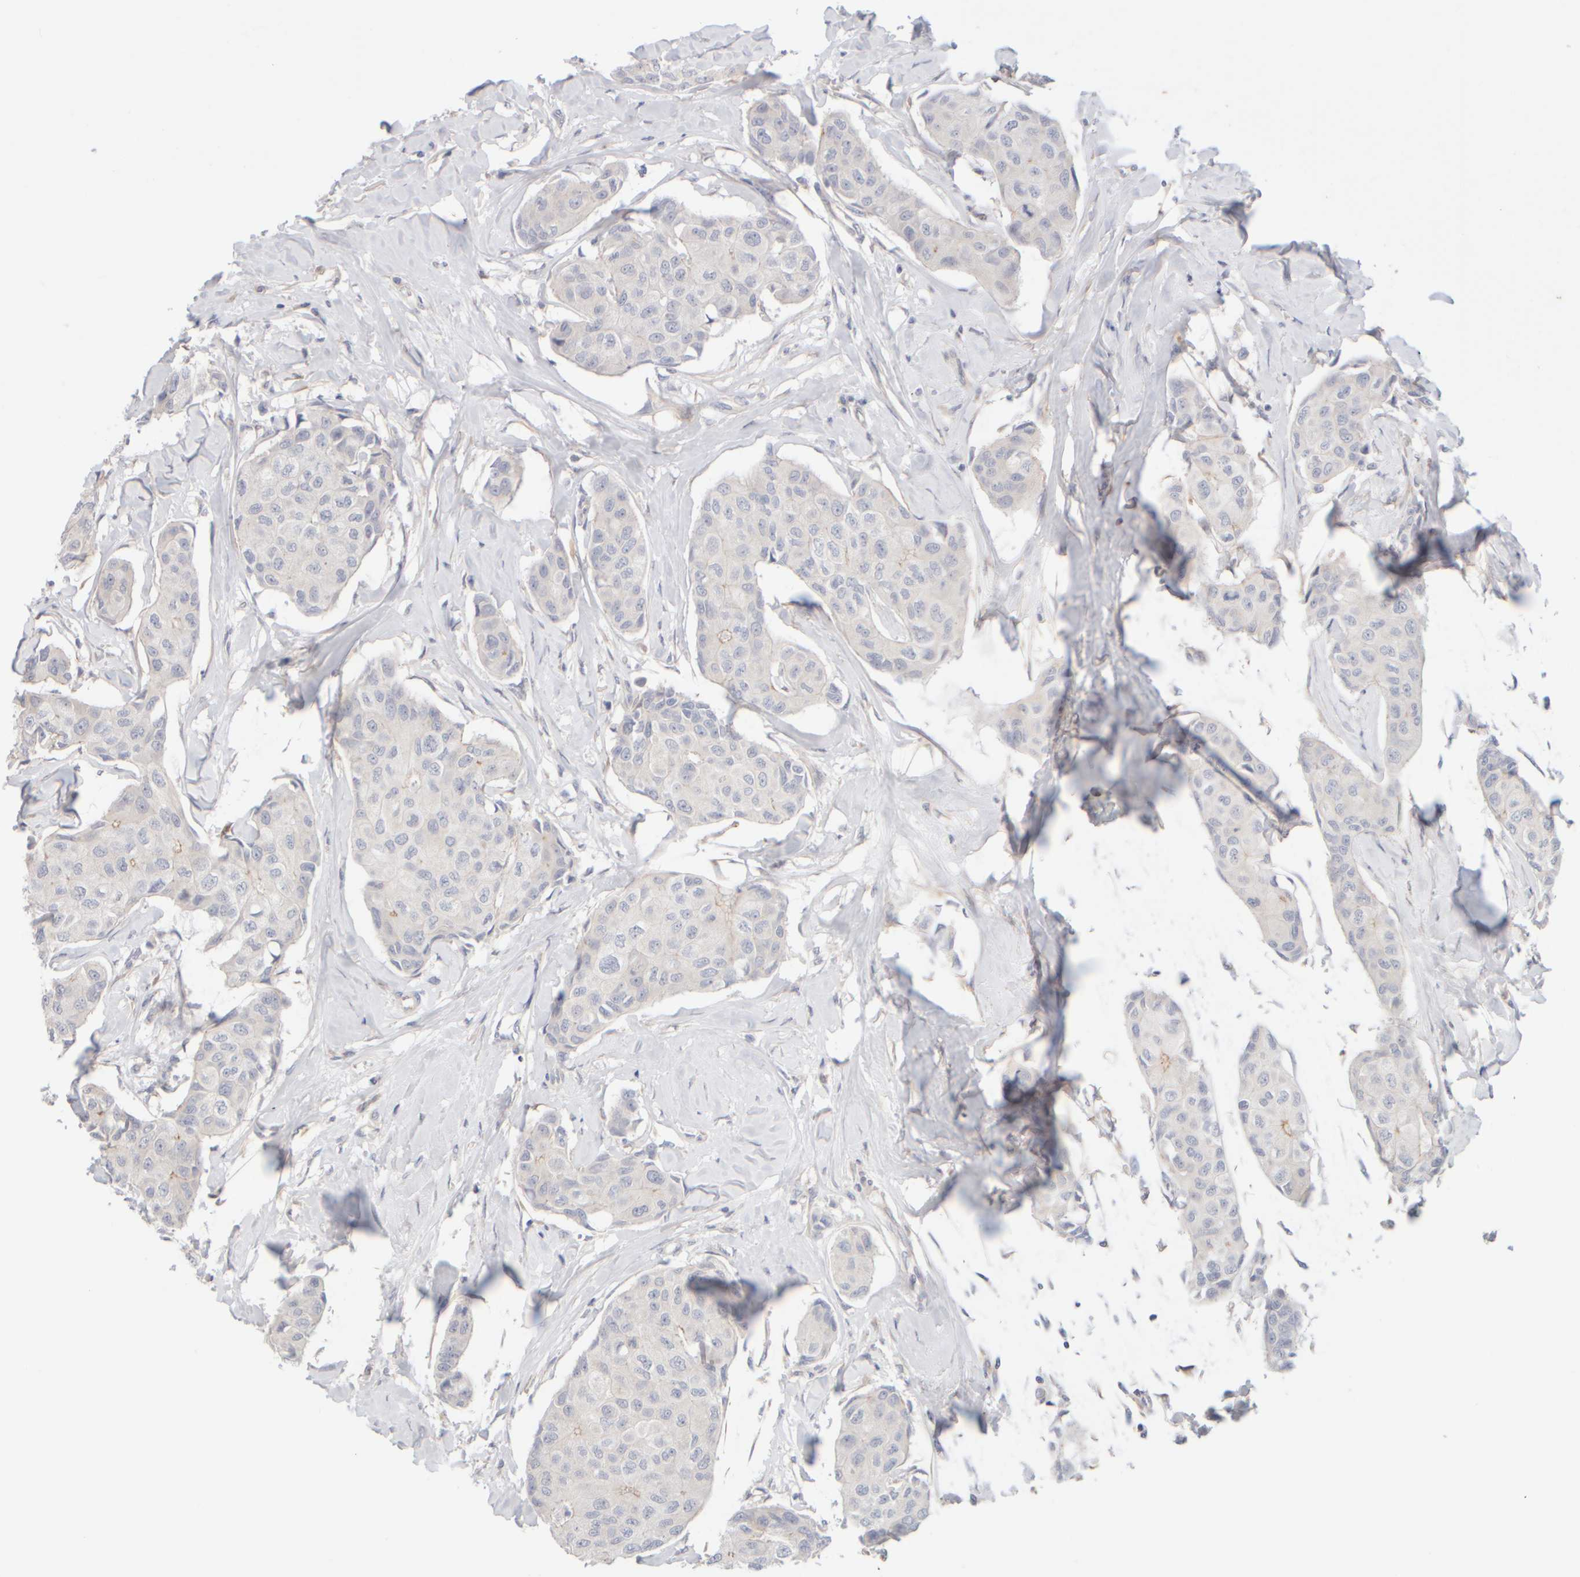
{"staining": {"intensity": "negative", "quantity": "none", "location": "none"}, "tissue": "breast cancer", "cell_type": "Tumor cells", "image_type": "cancer", "snomed": [{"axis": "morphology", "description": "Duct carcinoma"}, {"axis": "topography", "description": "Breast"}], "caption": "The photomicrograph shows no staining of tumor cells in breast infiltrating ductal carcinoma.", "gene": "GOPC", "patient": {"sex": "female", "age": 80}}